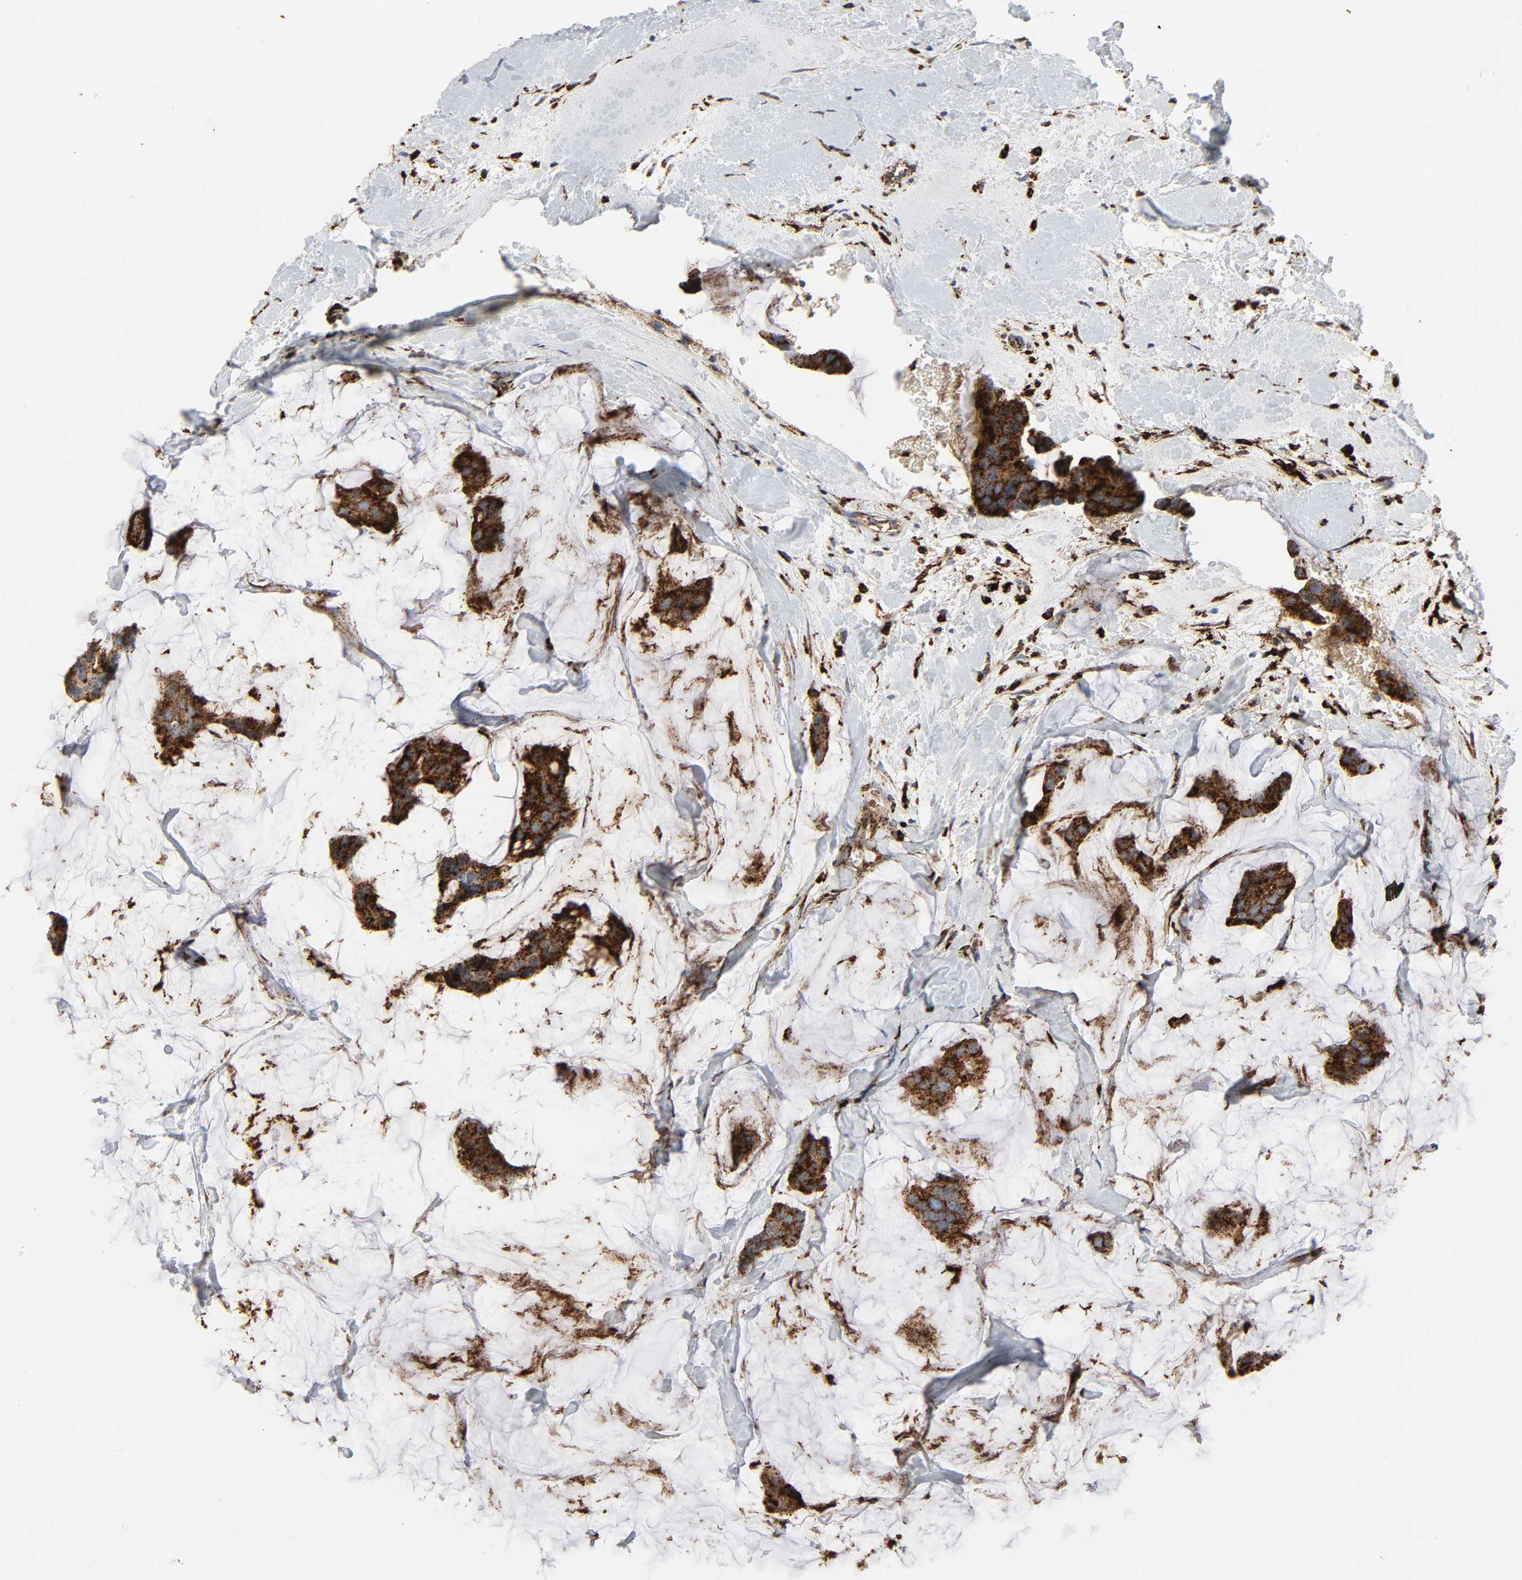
{"staining": {"intensity": "strong", "quantity": ">75%", "location": "cytoplasmic/membranous"}, "tissue": "breast cancer", "cell_type": "Tumor cells", "image_type": "cancer", "snomed": [{"axis": "morphology", "description": "Normal tissue, NOS"}, {"axis": "morphology", "description": "Duct carcinoma"}, {"axis": "topography", "description": "Breast"}], "caption": "Tumor cells reveal high levels of strong cytoplasmic/membranous positivity in about >75% of cells in human breast cancer.", "gene": "PSAP", "patient": {"sex": "female", "age": 50}}